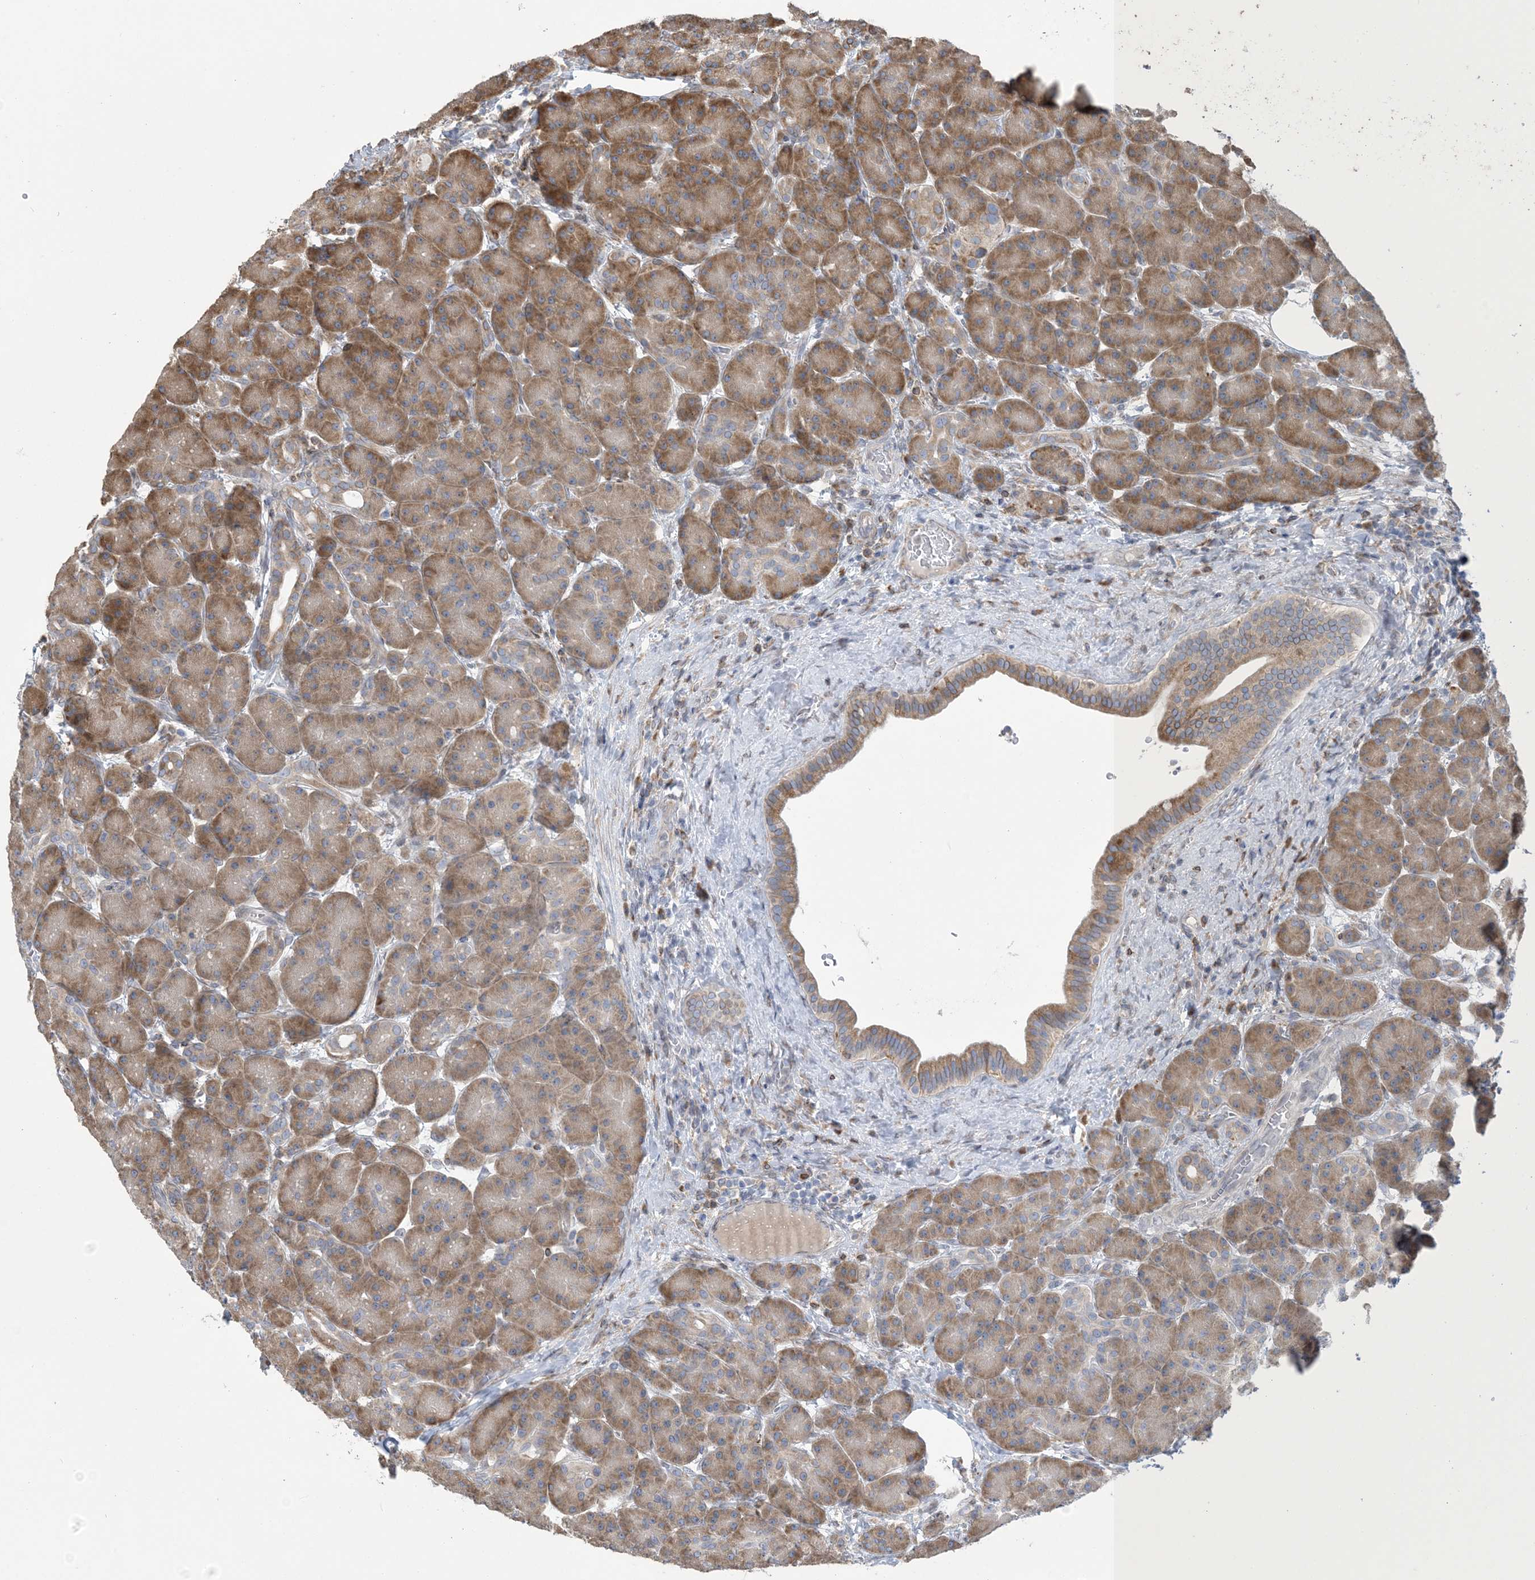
{"staining": {"intensity": "moderate", "quantity": ">75%", "location": "cytoplasmic/membranous"}, "tissue": "pancreas", "cell_type": "Exocrine glandular cells", "image_type": "normal", "snomed": [{"axis": "morphology", "description": "Normal tissue, NOS"}, {"axis": "topography", "description": "Pancreas"}], "caption": "Immunohistochemistry histopathology image of benign human pancreas stained for a protein (brown), which exhibits medium levels of moderate cytoplasmic/membranous positivity in about >75% of exocrine glandular cells.", "gene": "SHANK1", "patient": {"sex": "male", "age": 63}}